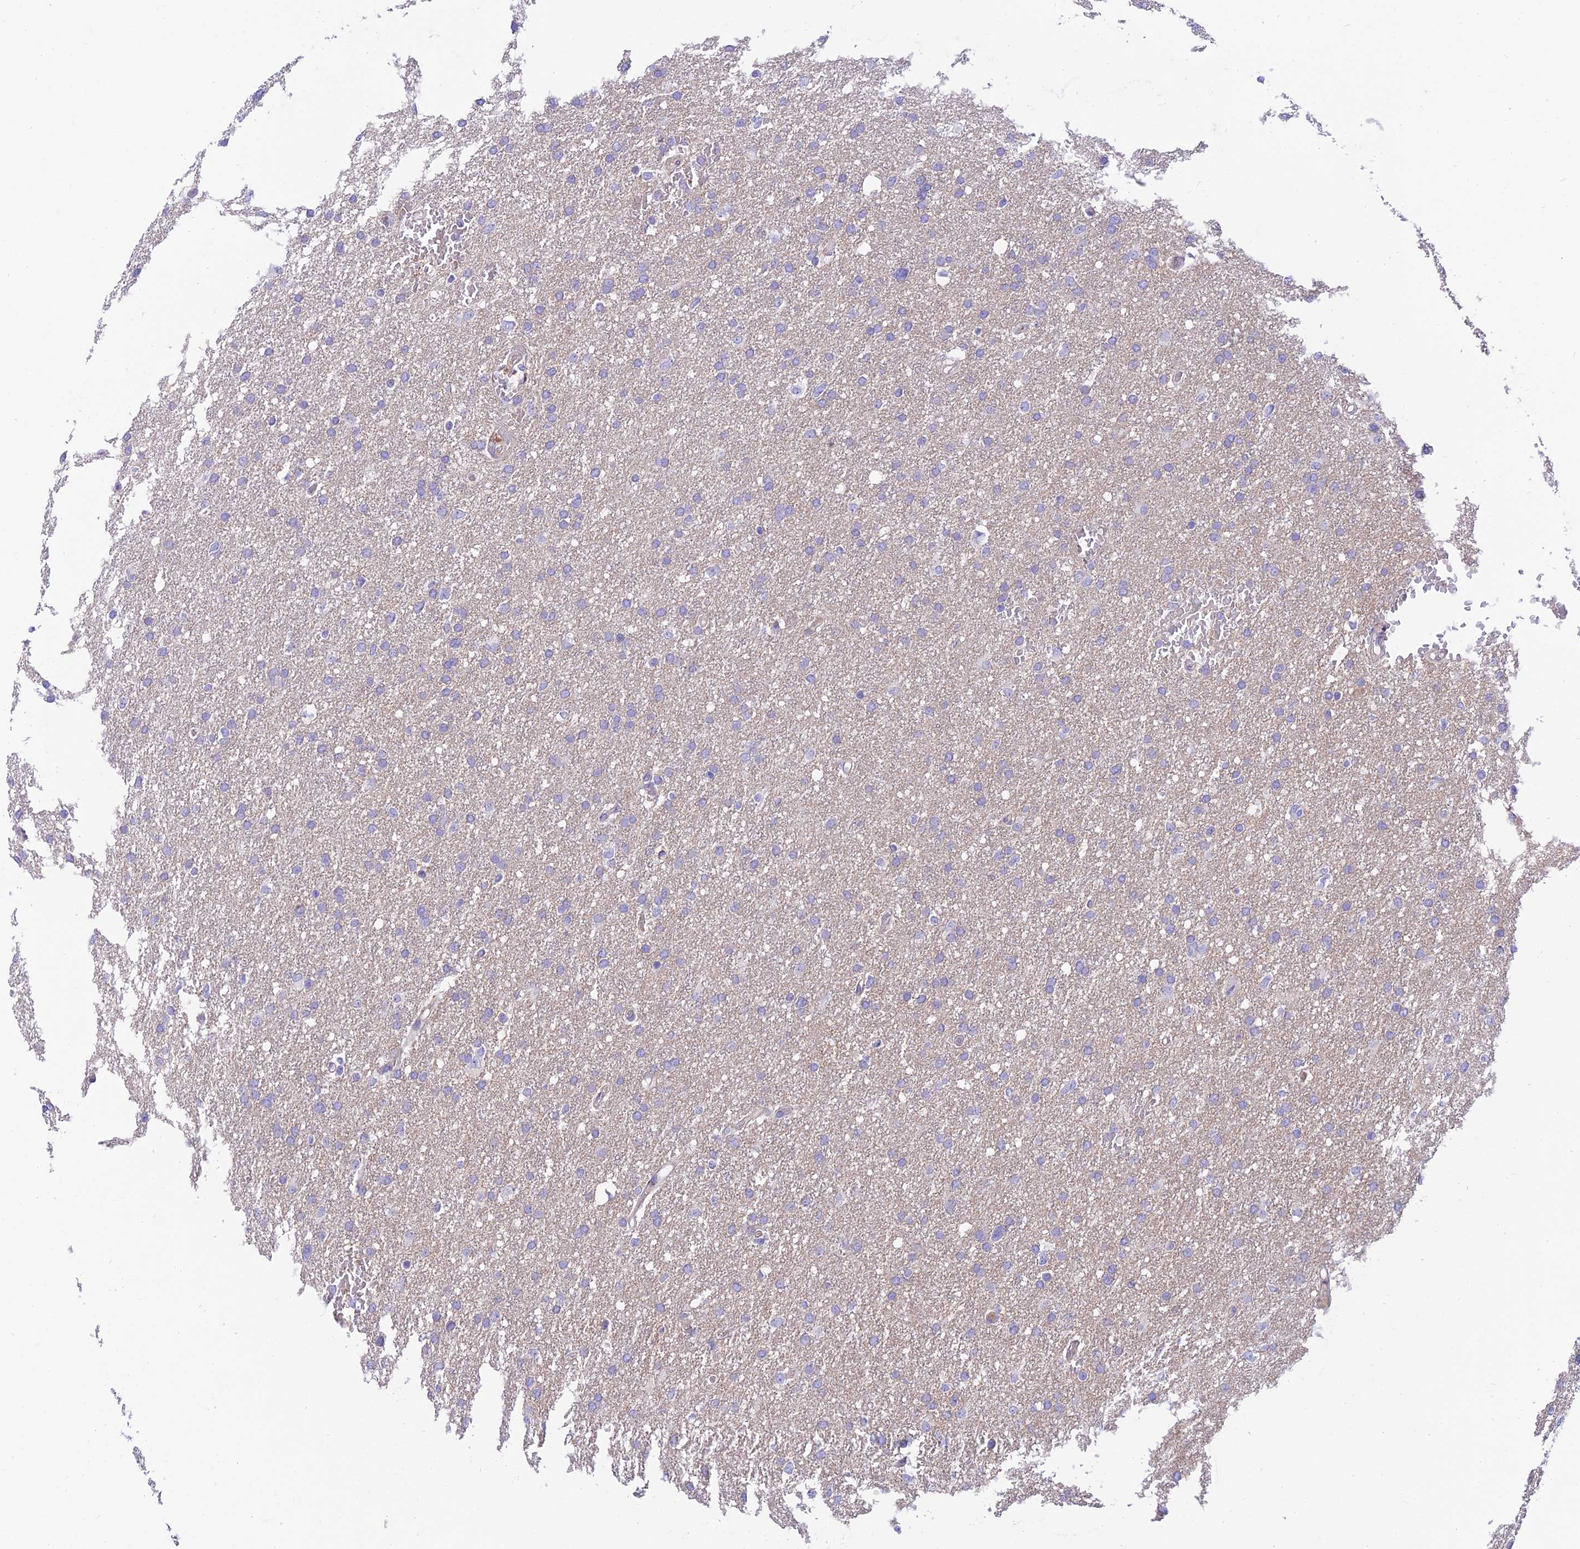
{"staining": {"intensity": "negative", "quantity": "none", "location": "none"}, "tissue": "glioma", "cell_type": "Tumor cells", "image_type": "cancer", "snomed": [{"axis": "morphology", "description": "Glioma, malignant, High grade"}, {"axis": "topography", "description": "Cerebral cortex"}], "caption": "Immunohistochemistry of glioma shows no expression in tumor cells.", "gene": "CCDC157", "patient": {"sex": "female", "age": 36}}